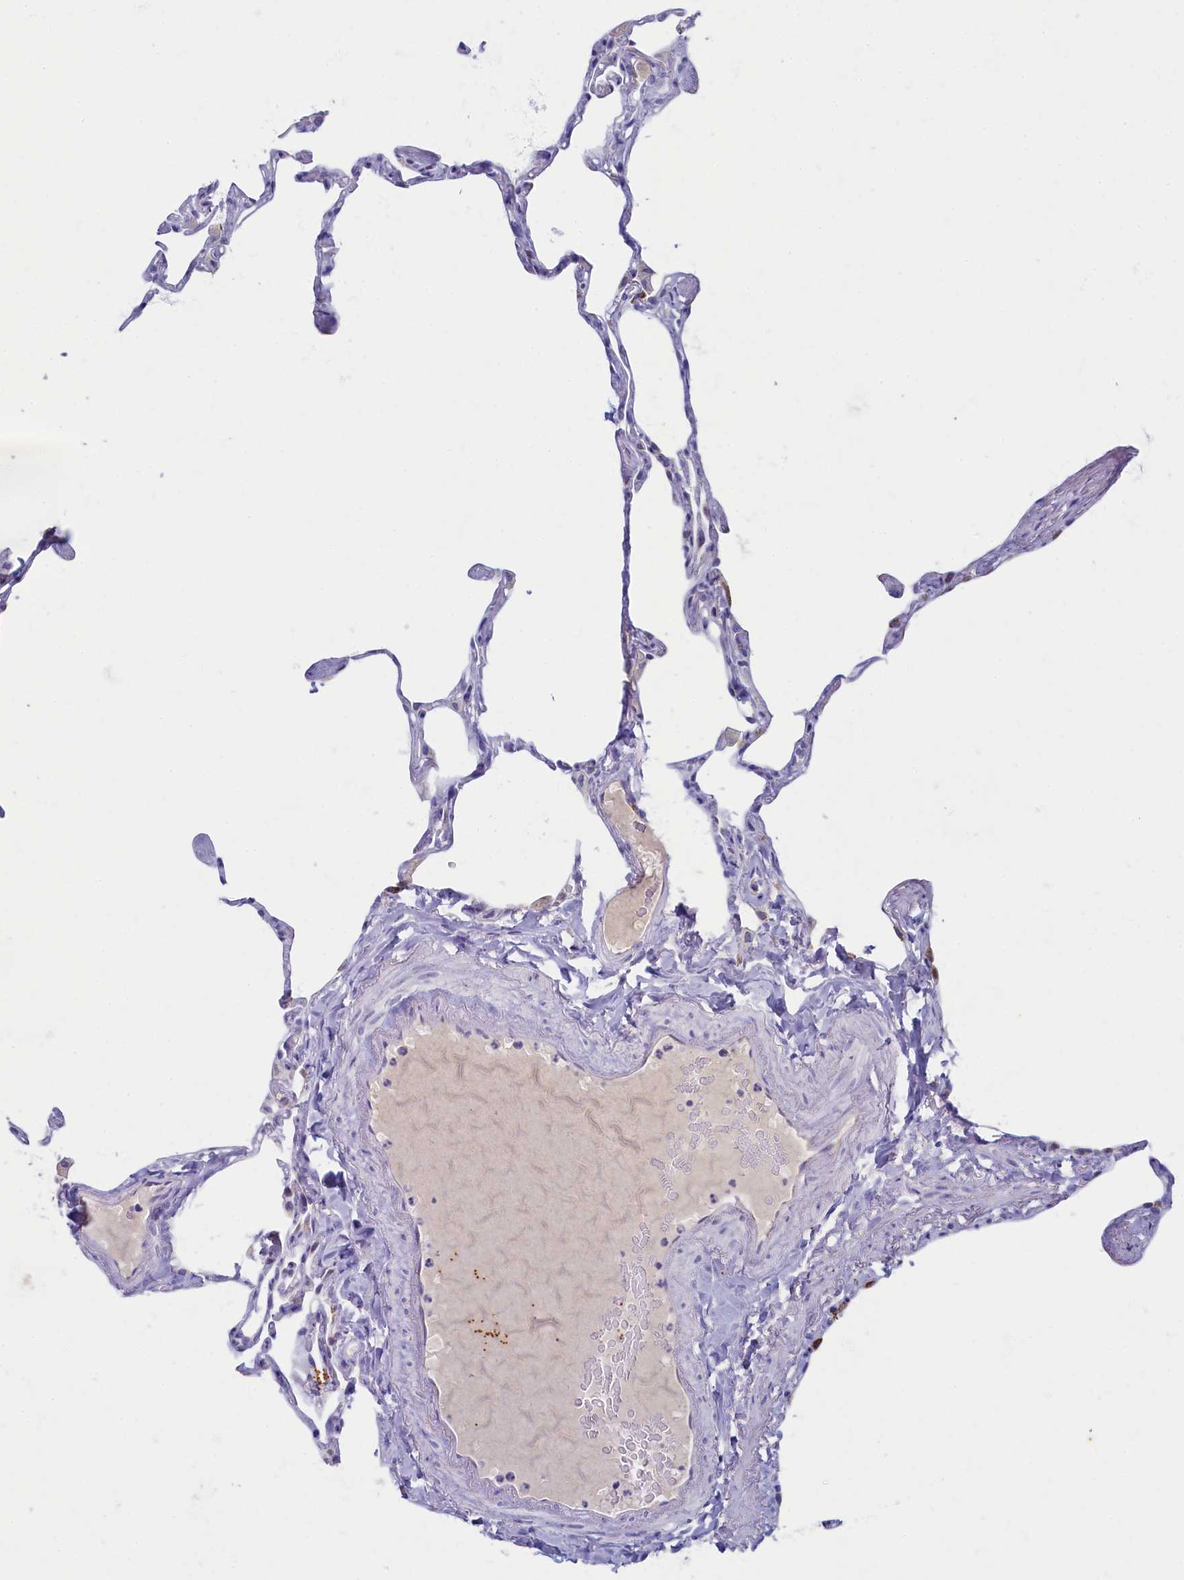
{"staining": {"intensity": "negative", "quantity": "none", "location": "none"}, "tissue": "lung", "cell_type": "Alveolar cells", "image_type": "normal", "snomed": [{"axis": "morphology", "description": "Normal tissue, NOS"}, {"axis": "topography", "description": "Lung"}], "caption": "Alveolar cells are negative for brown protein staining in normal lung. The staining was performed using DAB to visualize the protein expression in brown, while the nuclei were stained in blue with hematoxylin (Magnification: 20x).", "gene": "OCIAD2", "patient": {"sex": "male", "age": 65}}